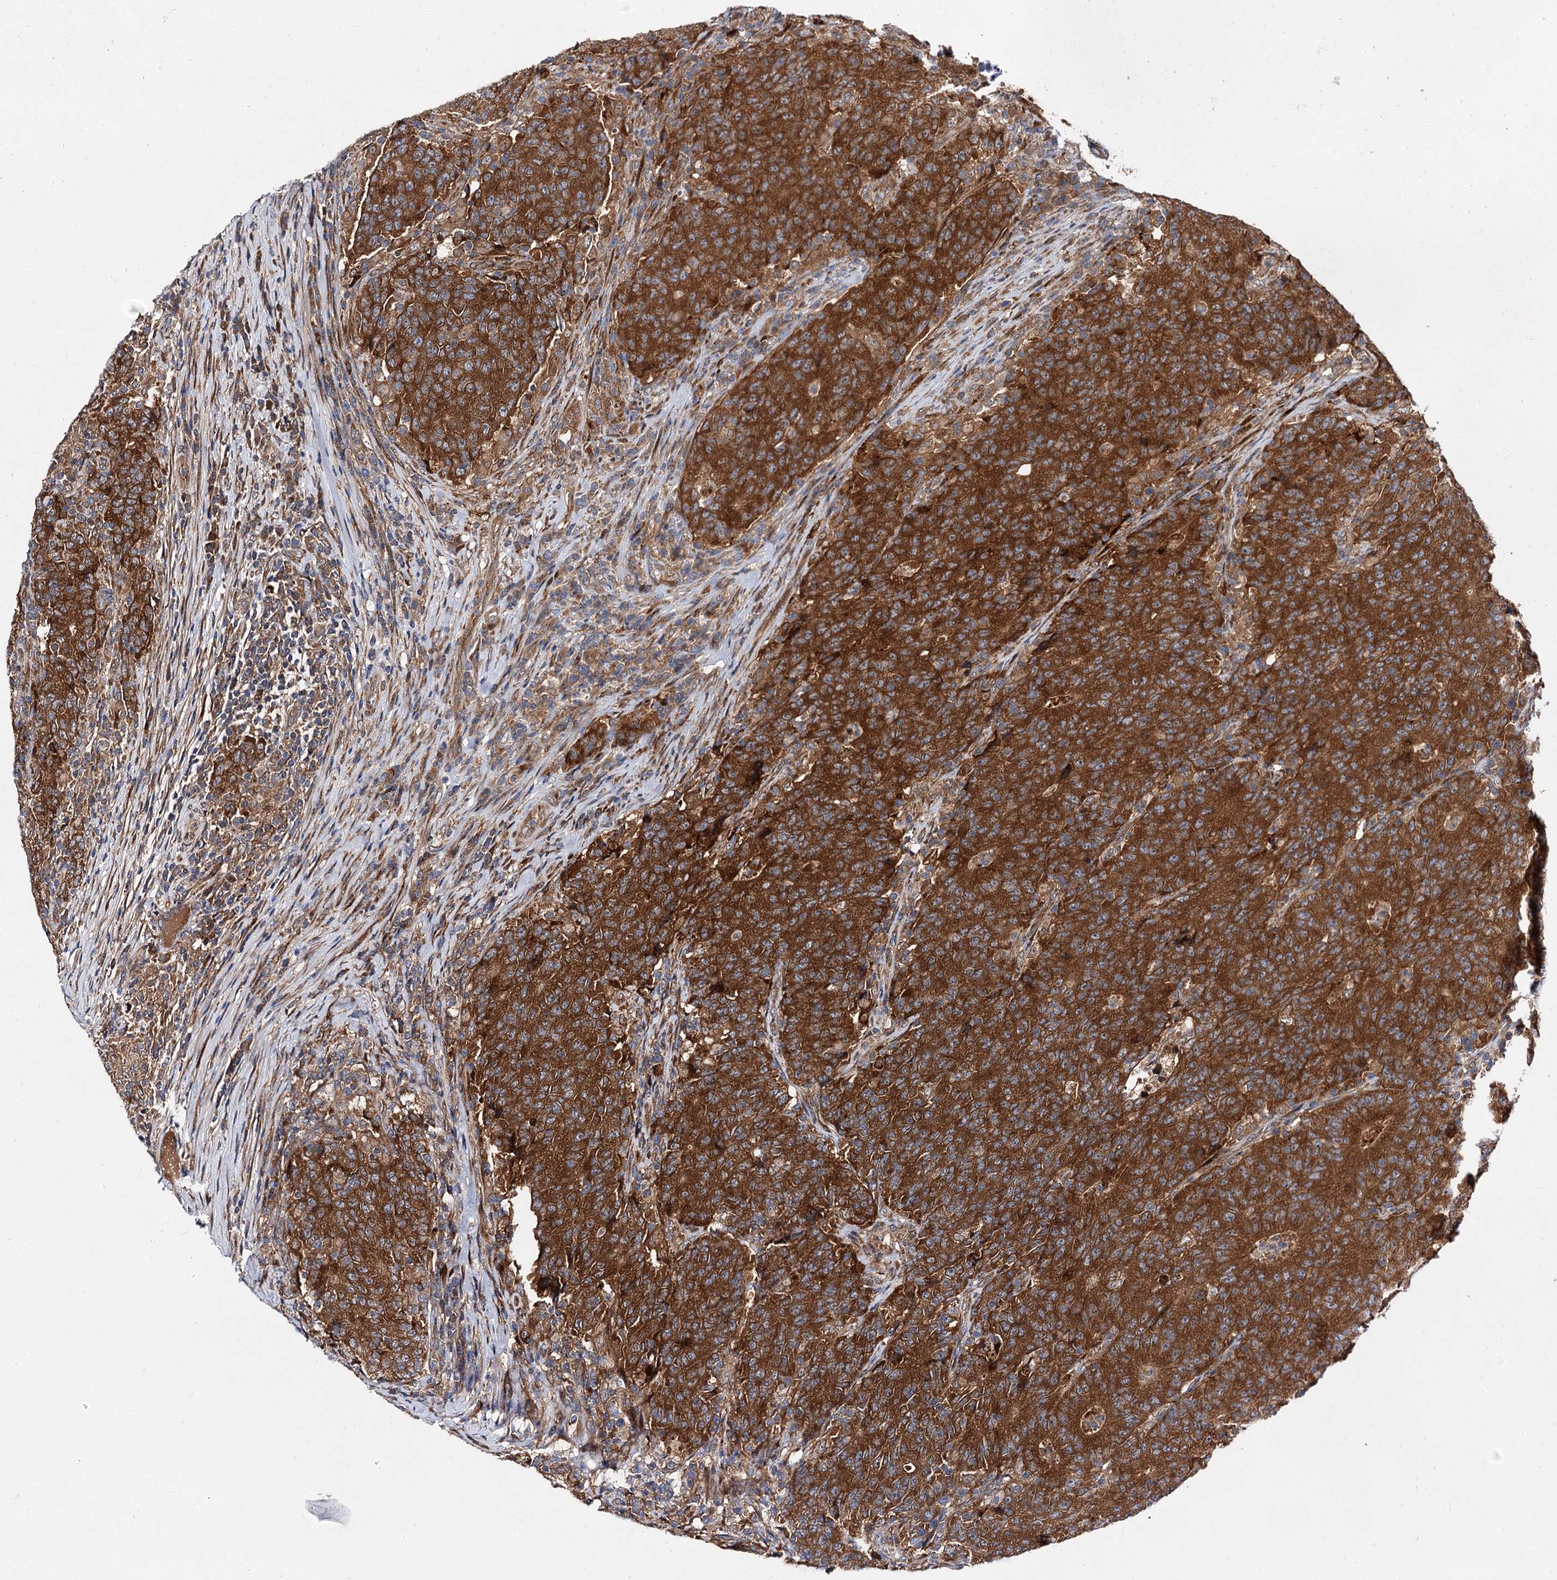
{"staining": {"intensity": "strong", "quantity": ">75%", "location": "cytoplasmic/membranous"}, "tissue": "colorectal cancer", "cell_type": "Tumor cells", "image_type": "cancer", "snomed": [{"axis": "morphology", "description": "Adenocarcinoma, NOS"}, {"axis": "topography", "description": "Colon"}], "caption": "Adenocarcinoma (colorectal) stained for a protein demonstrates strong cytoplasmic/membranous positivity in tumor cells.", "gene": "NAA25", "patient": {"sex": "female", "age": 75}}